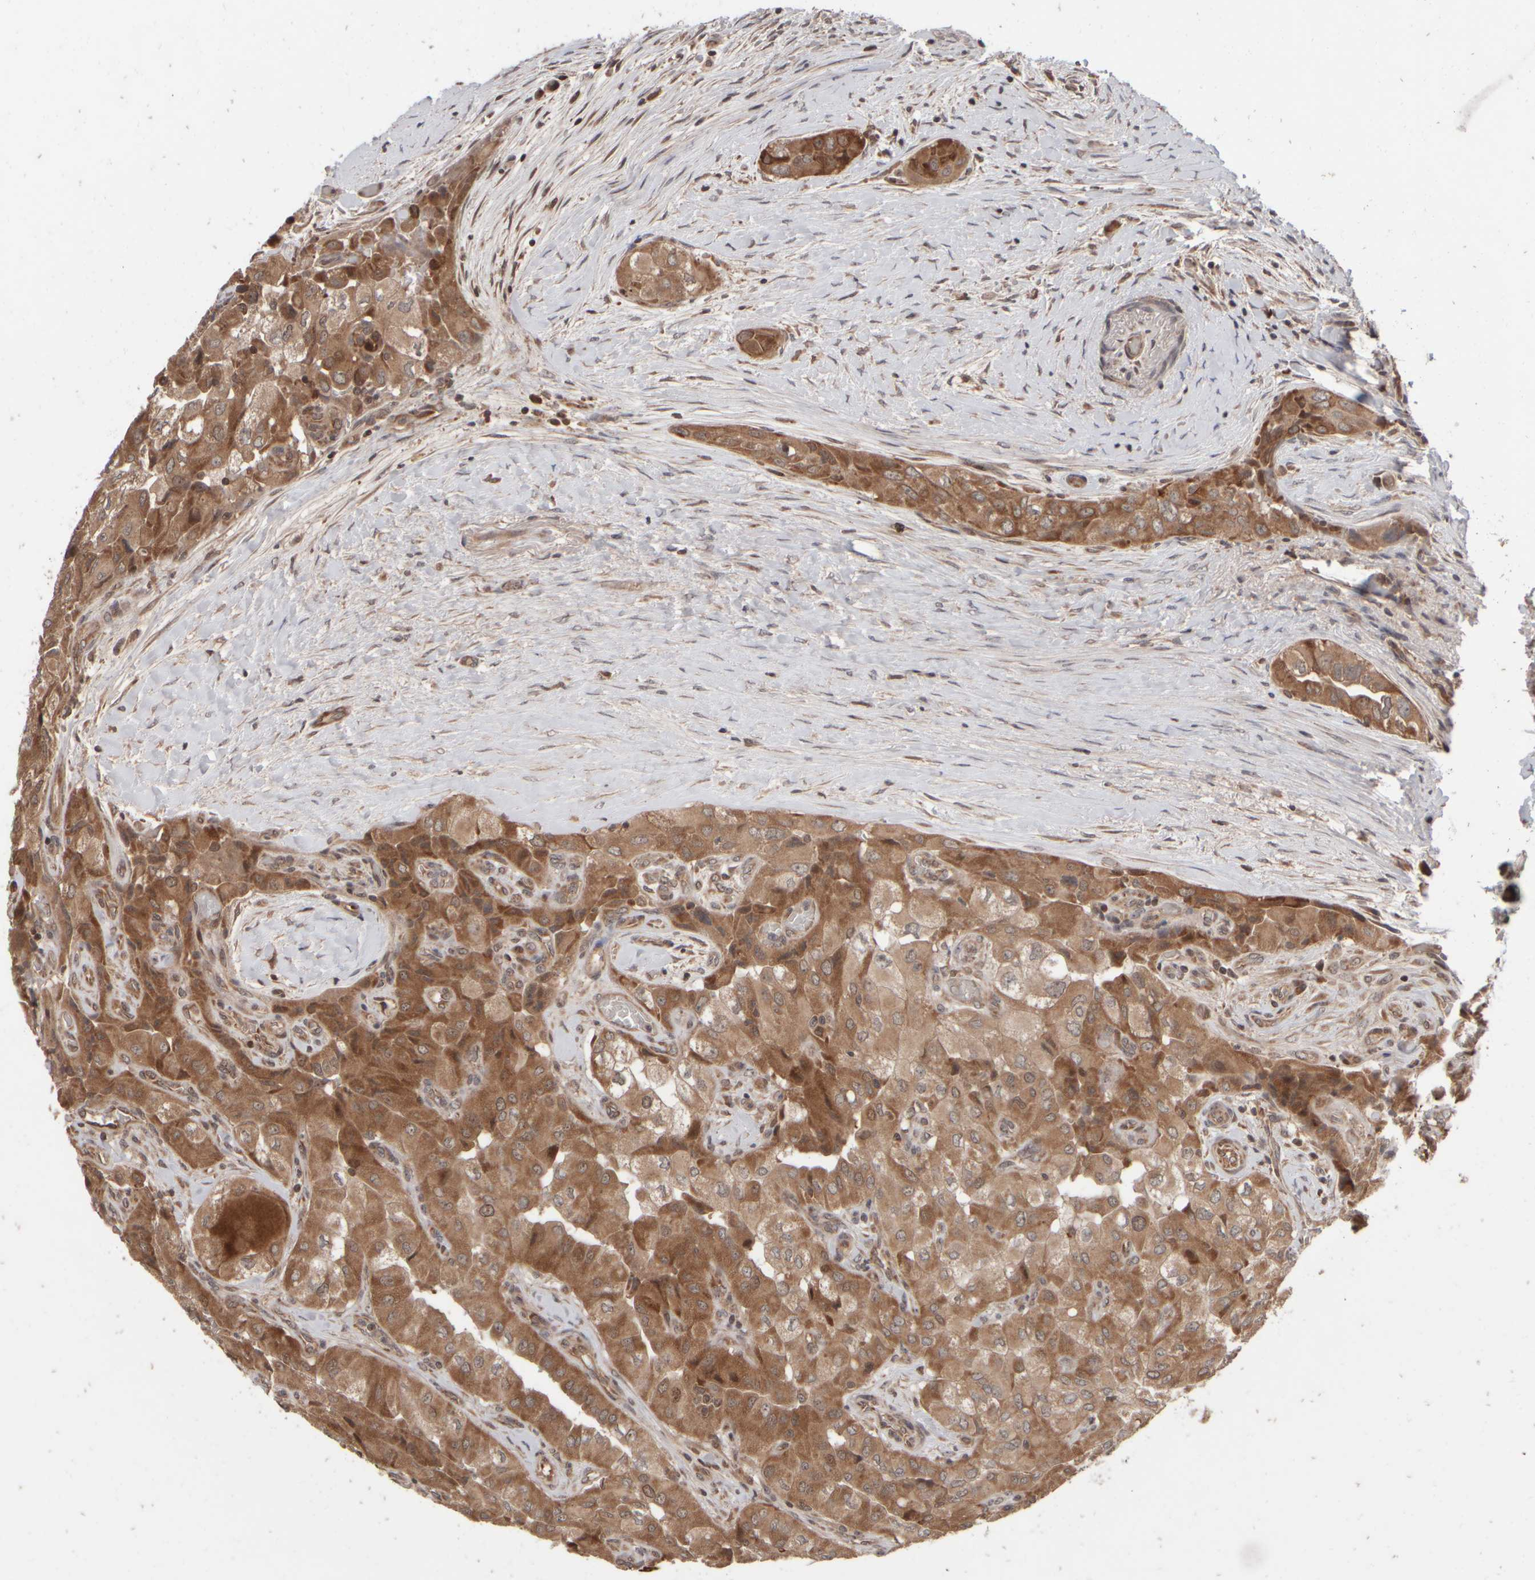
{"staining": {"intensity": "moderate", "quantity": ">75%", "location": "cytoplasmic/membranous"}, "tissue": "thyroid cancer", "cell_type": "Tumor cells", "image_type": "cancer", "snomed": [{"axis": "morphology", "description": "Papillary adenocarcinoma, NOS"}, {"axis": "topography", "description": "Thyroid gland"}], "caption": "Protein expression by immunohistochemistry (IHC) shows moderate cytoplasmic/membranous staining in approximately >75% of tumor cells in thyroid cancer. (Stains: DAB in brown, nuclei in blue, Microscopy: brightfield microscopy at high magnification).", "gene": "ABHD11", "patient": {"sex": "female", "age": 59}}